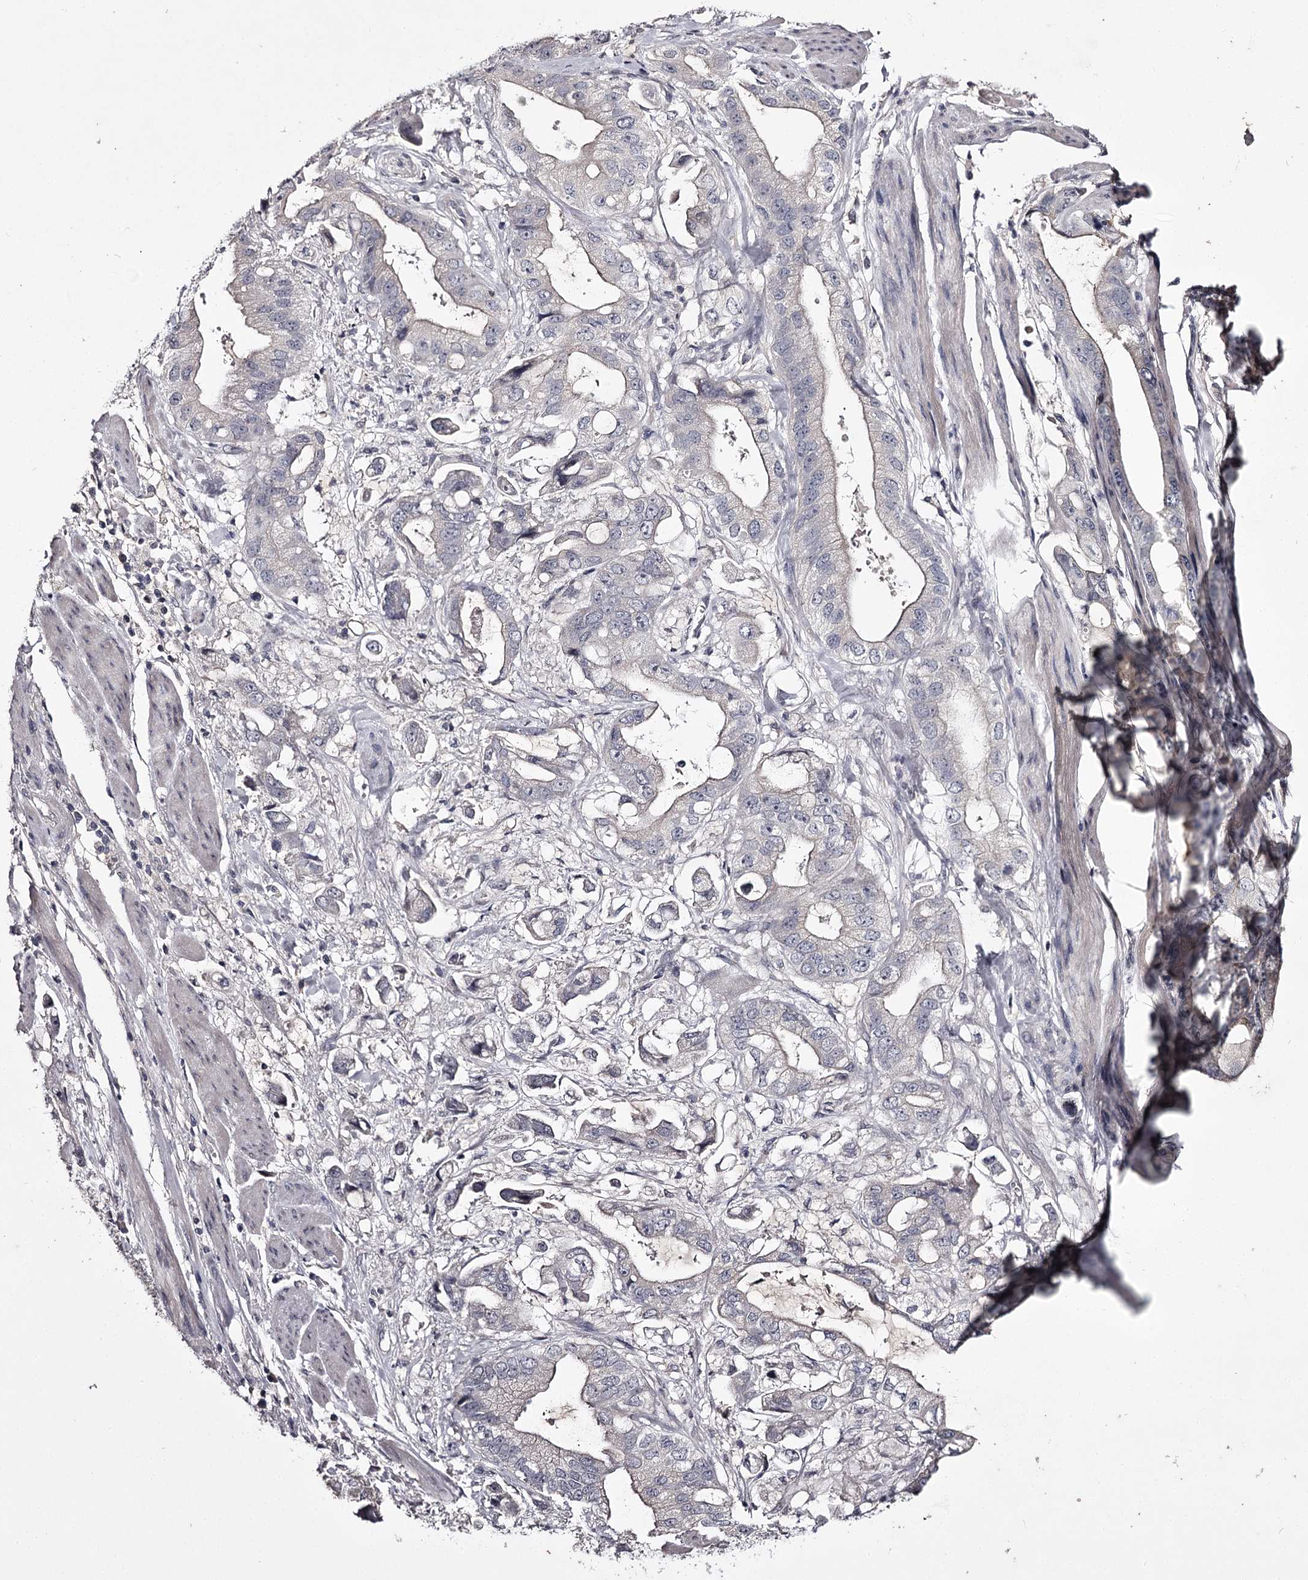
{"staining": {"intensity": "negative", "quantity": "none", "location": "none"}, "tissue": "stomach cancer", "cell_type": "Tumor cells", "image_type": "cancer", "snomed": [{"axis": "morphology", "description": "Adenocarcinoma, NOS"}, {"axis": "topography", "description": "Stomach"}], "caption": "This is an IHC histopathology image of stomach cancer. There is no staining in tumor cells.", "gene": "PRM2", "patient": {"sex": "male", "age": 62}}